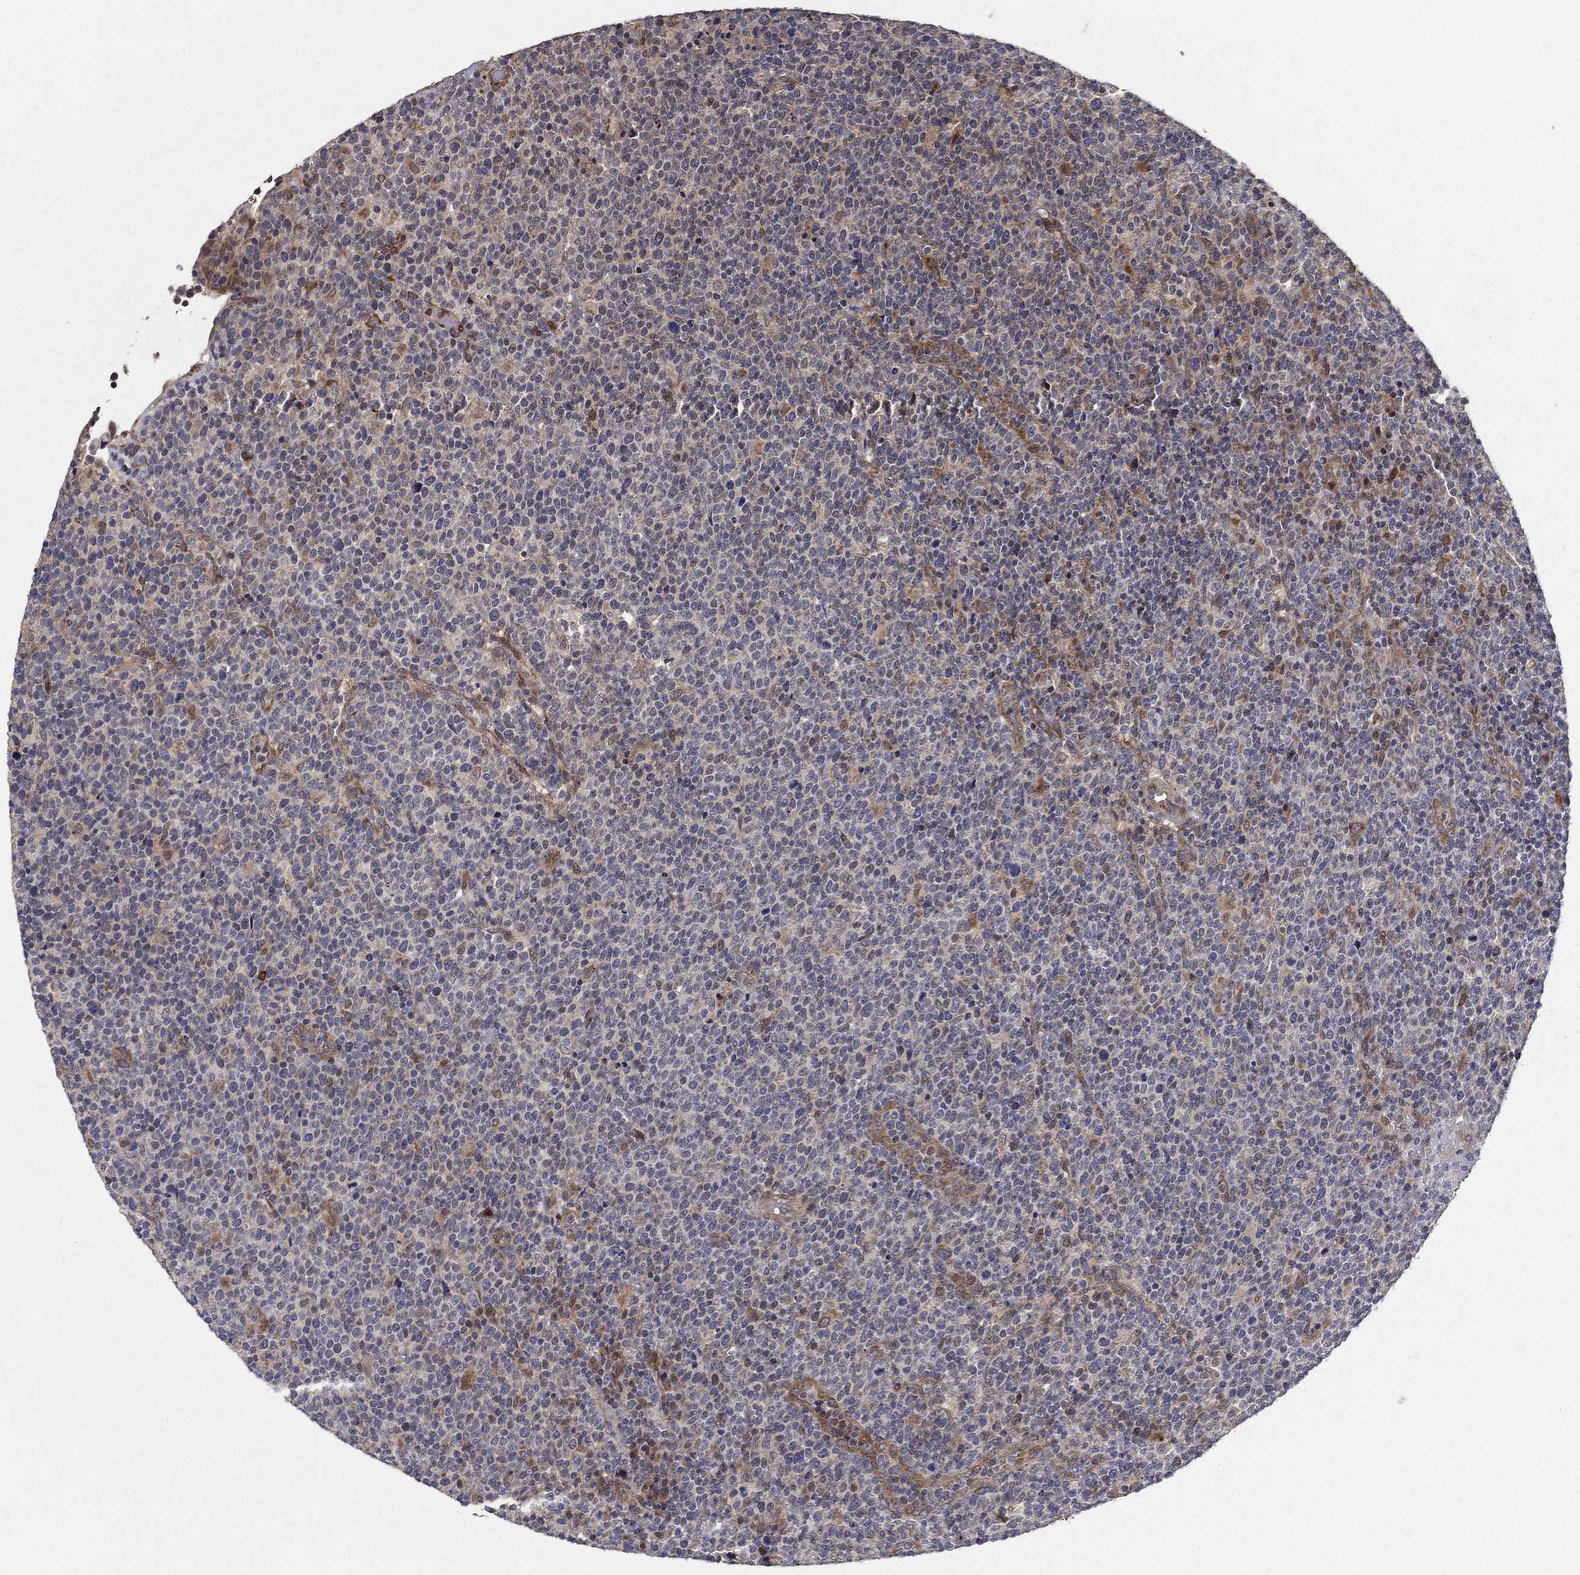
{"staining": {"intensity": "negative", "quantity": "none", "location": "none"}, "tissue": "lymphoma", "cell_type": "Tumor cells", "image_type": "cancer", "snomed": [{"axis": "morphology", "description": "Malignant lymphoma, non-Hodgkin's type, High grade"}, {"axis": "topography", "description": "Lymph node"}], "caption": "Tumor cells are negative for protein expression in human malignant lymphoma, non-Hodgkin's type (high-grade).", "gene": "ZNF594", "patient": {"sex": "male", "age": 61}}